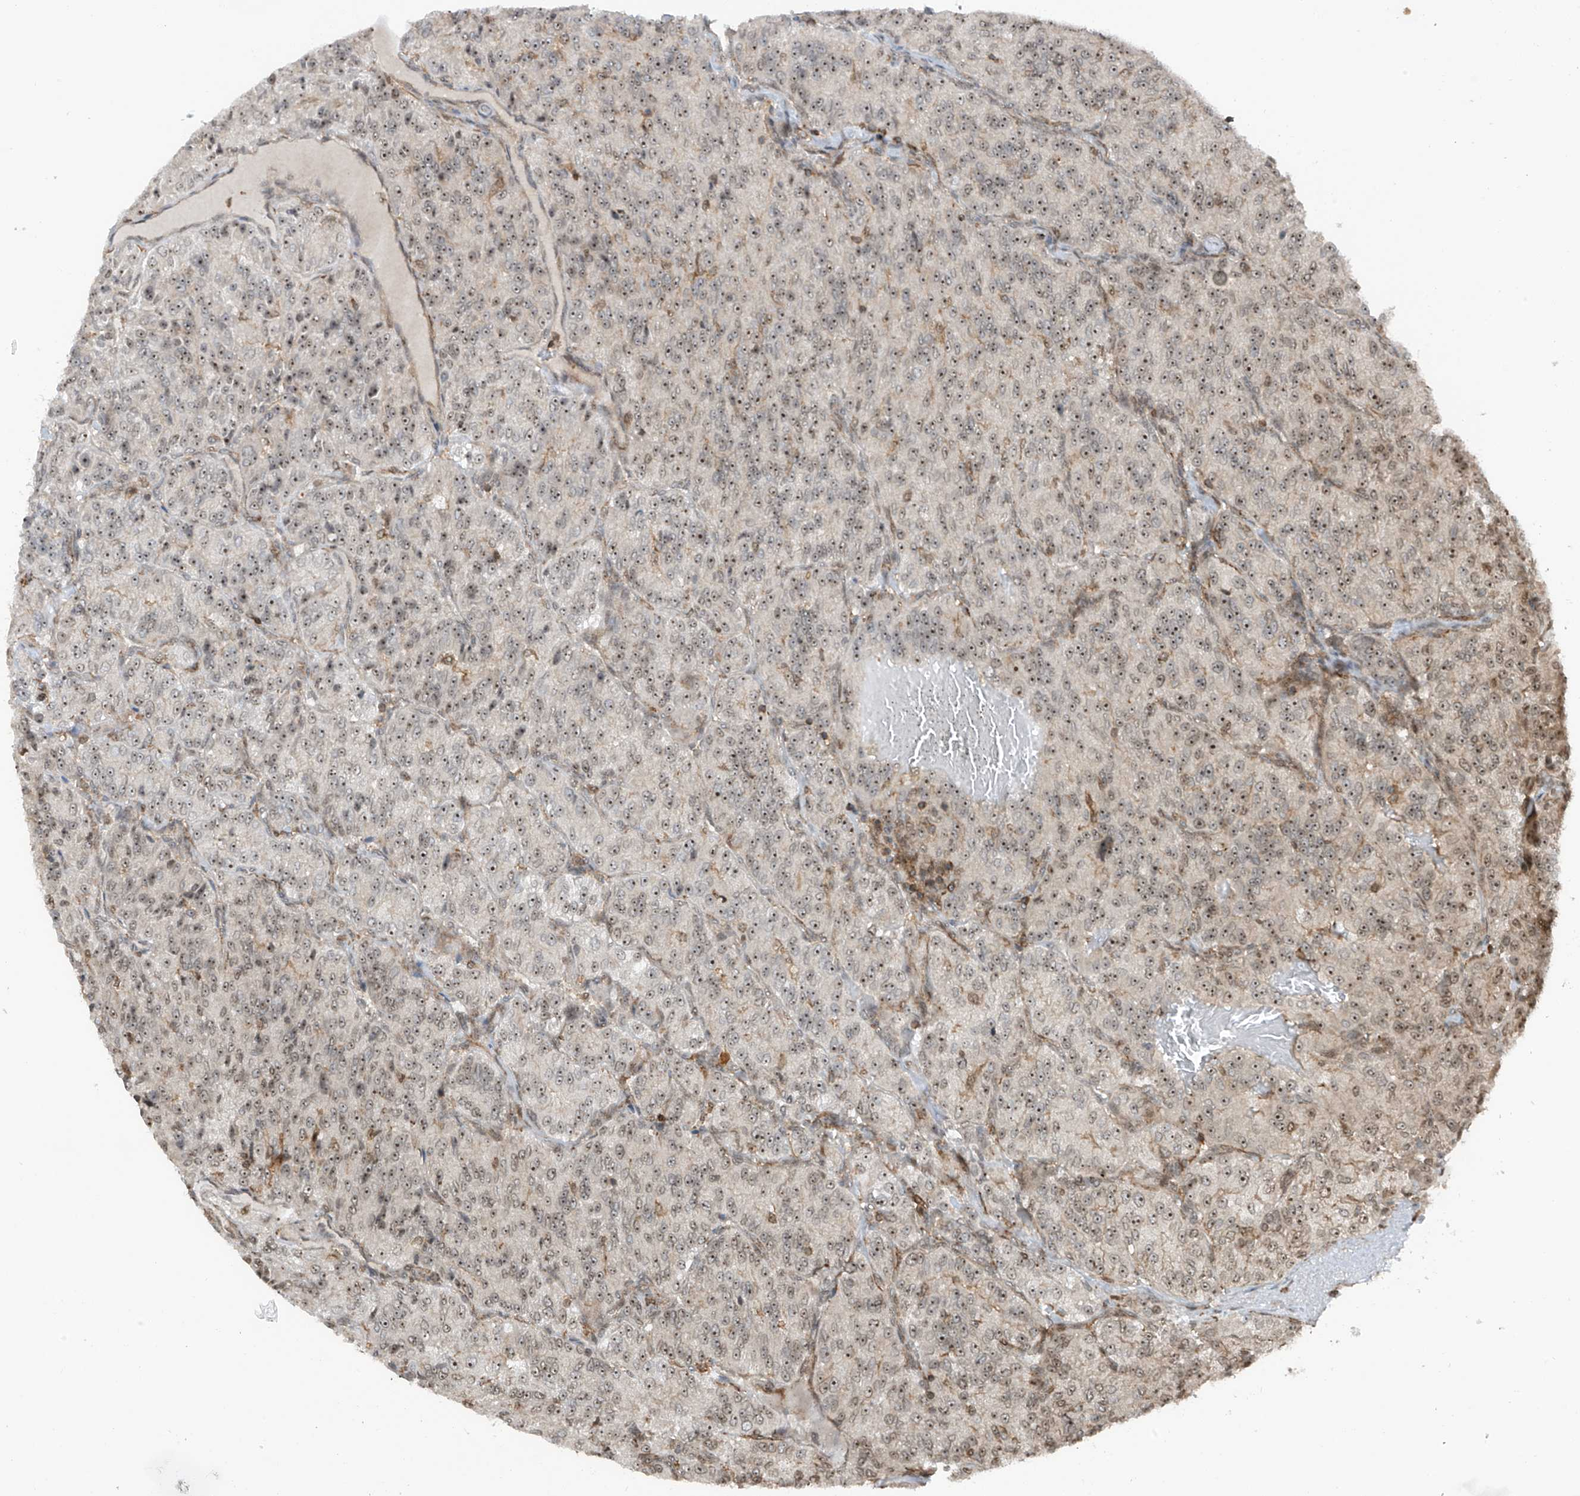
{"staining": {"intensity": "moderate", "quantity": ">75%", "location": "nuclear"}, "tissue": "renal cancer", "cell_type": "Tumor cells", "image_type": "cancer", "snomed": [{"axis": "morphology", "description": "Adenocarcinoma, NOS"}, {"axis": "topography", "description": "Kidney"}], "caption": "Immunohistochemistry photomicrograph of neoplastic tissue: renal cancer stained using immunohistochemistry displays medium levels of moderate protein expression localized specifically in the nuclear of tumor cells, appearing as a nuclear brown color.", "gene": "REPIN1", "patient": {"sex": "female", "age": 63}}